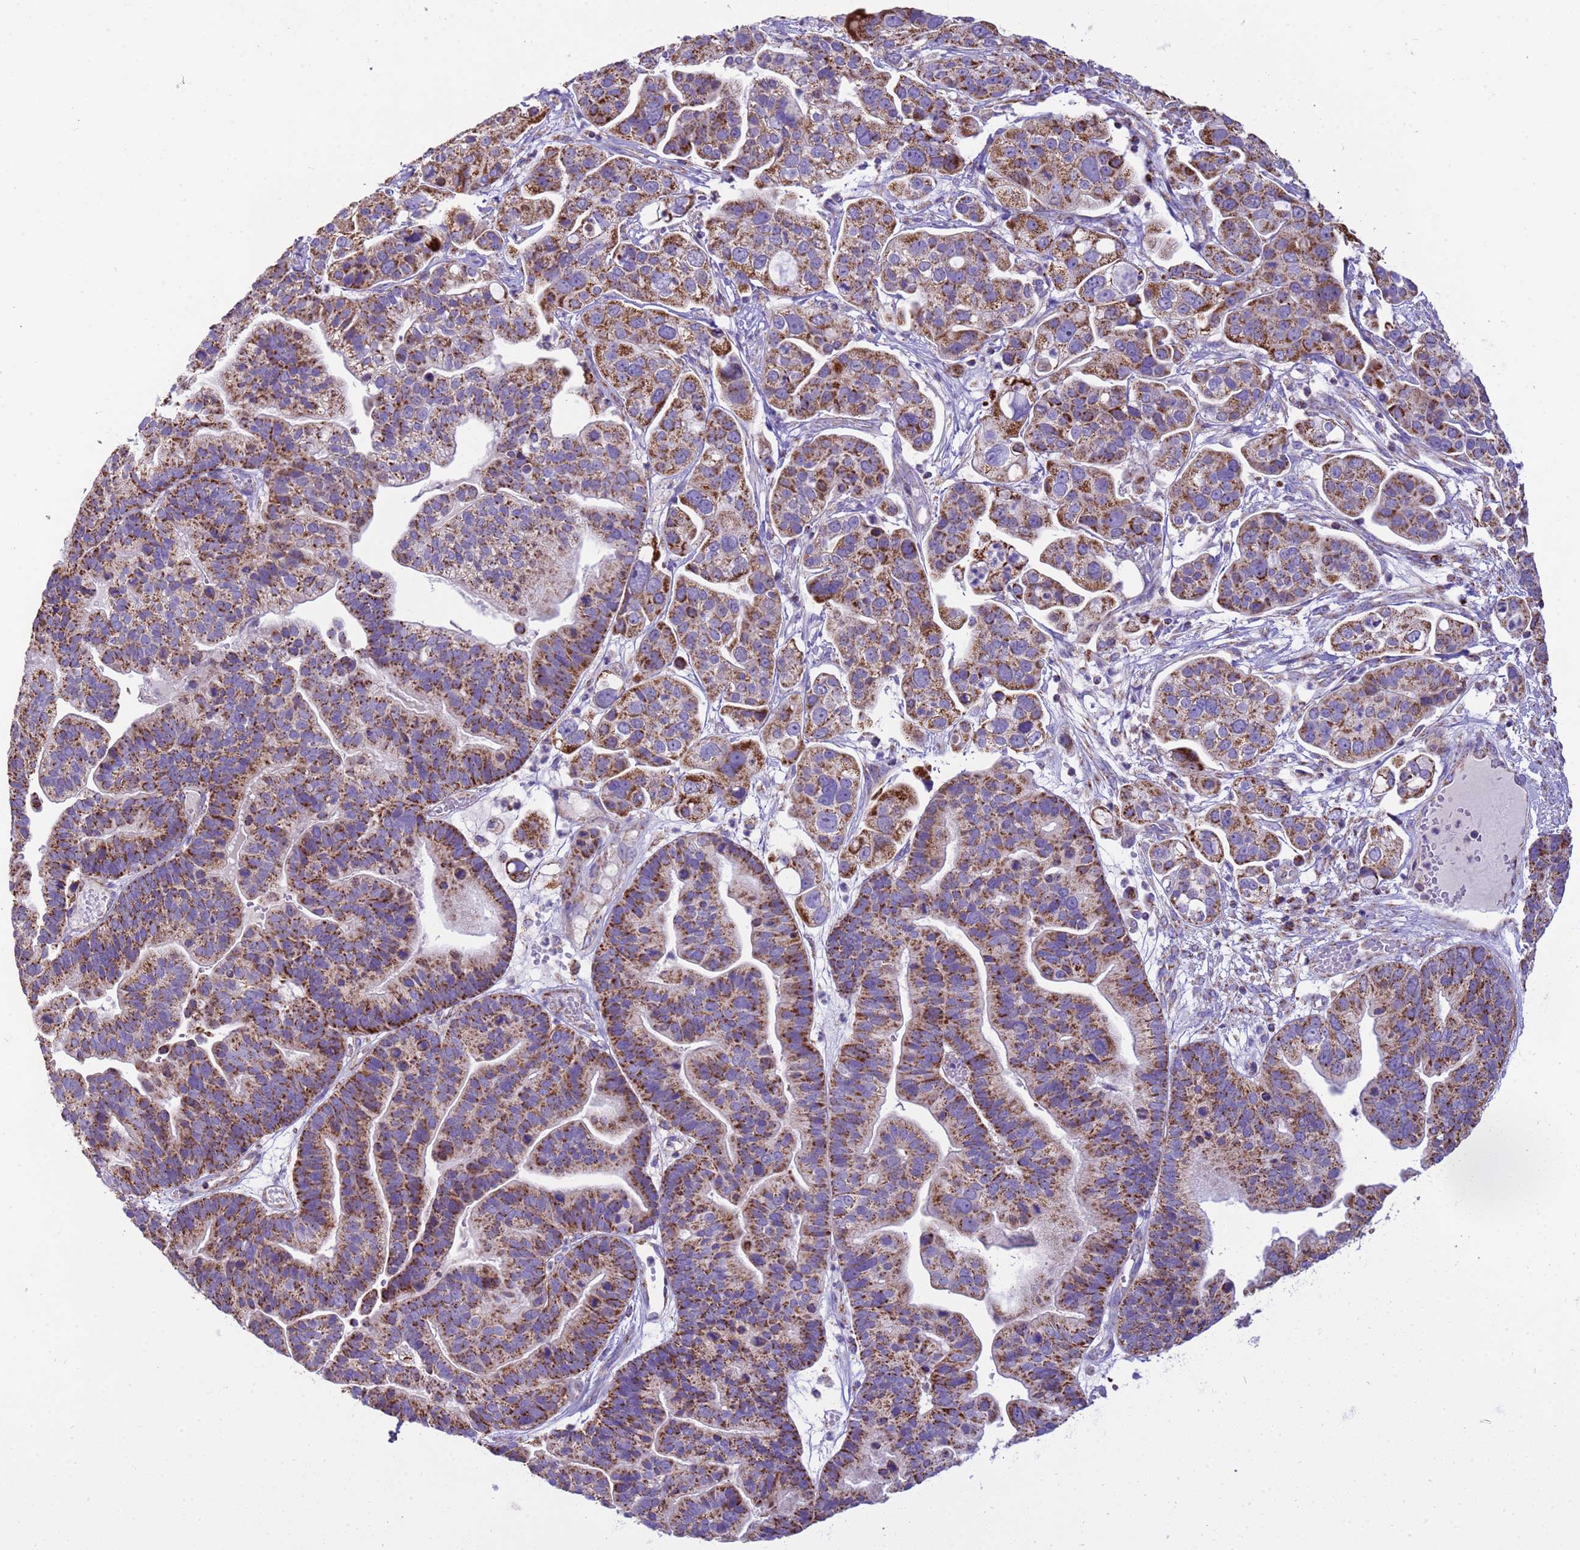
{"staining": {"intensity": "strong", "quantity": ">75%", "location": "cytoplasmic/membranous"}, "tissue": "ovarian cancer", "cell_type": "Tumor cells", "image_type": "cancer", "snomed": [{"axis": "morphology", "description": "Cystadenocarcinoma, serous, NOS"}, {"axis": "topography", "description": "Ovary"}], "caption": "IHC of human ovarian cancer (serous cystadenocarcinoma) displays high levels of strong cytoplasmic/membranous expression in approximately >75% of tumor cells. Using DAB (brown) and hematoxylin (blue) stains, captured at high magnification using brightfield microscopy.", "gene": "RNF165", "patient": {"sex": "female", "age": 56}}